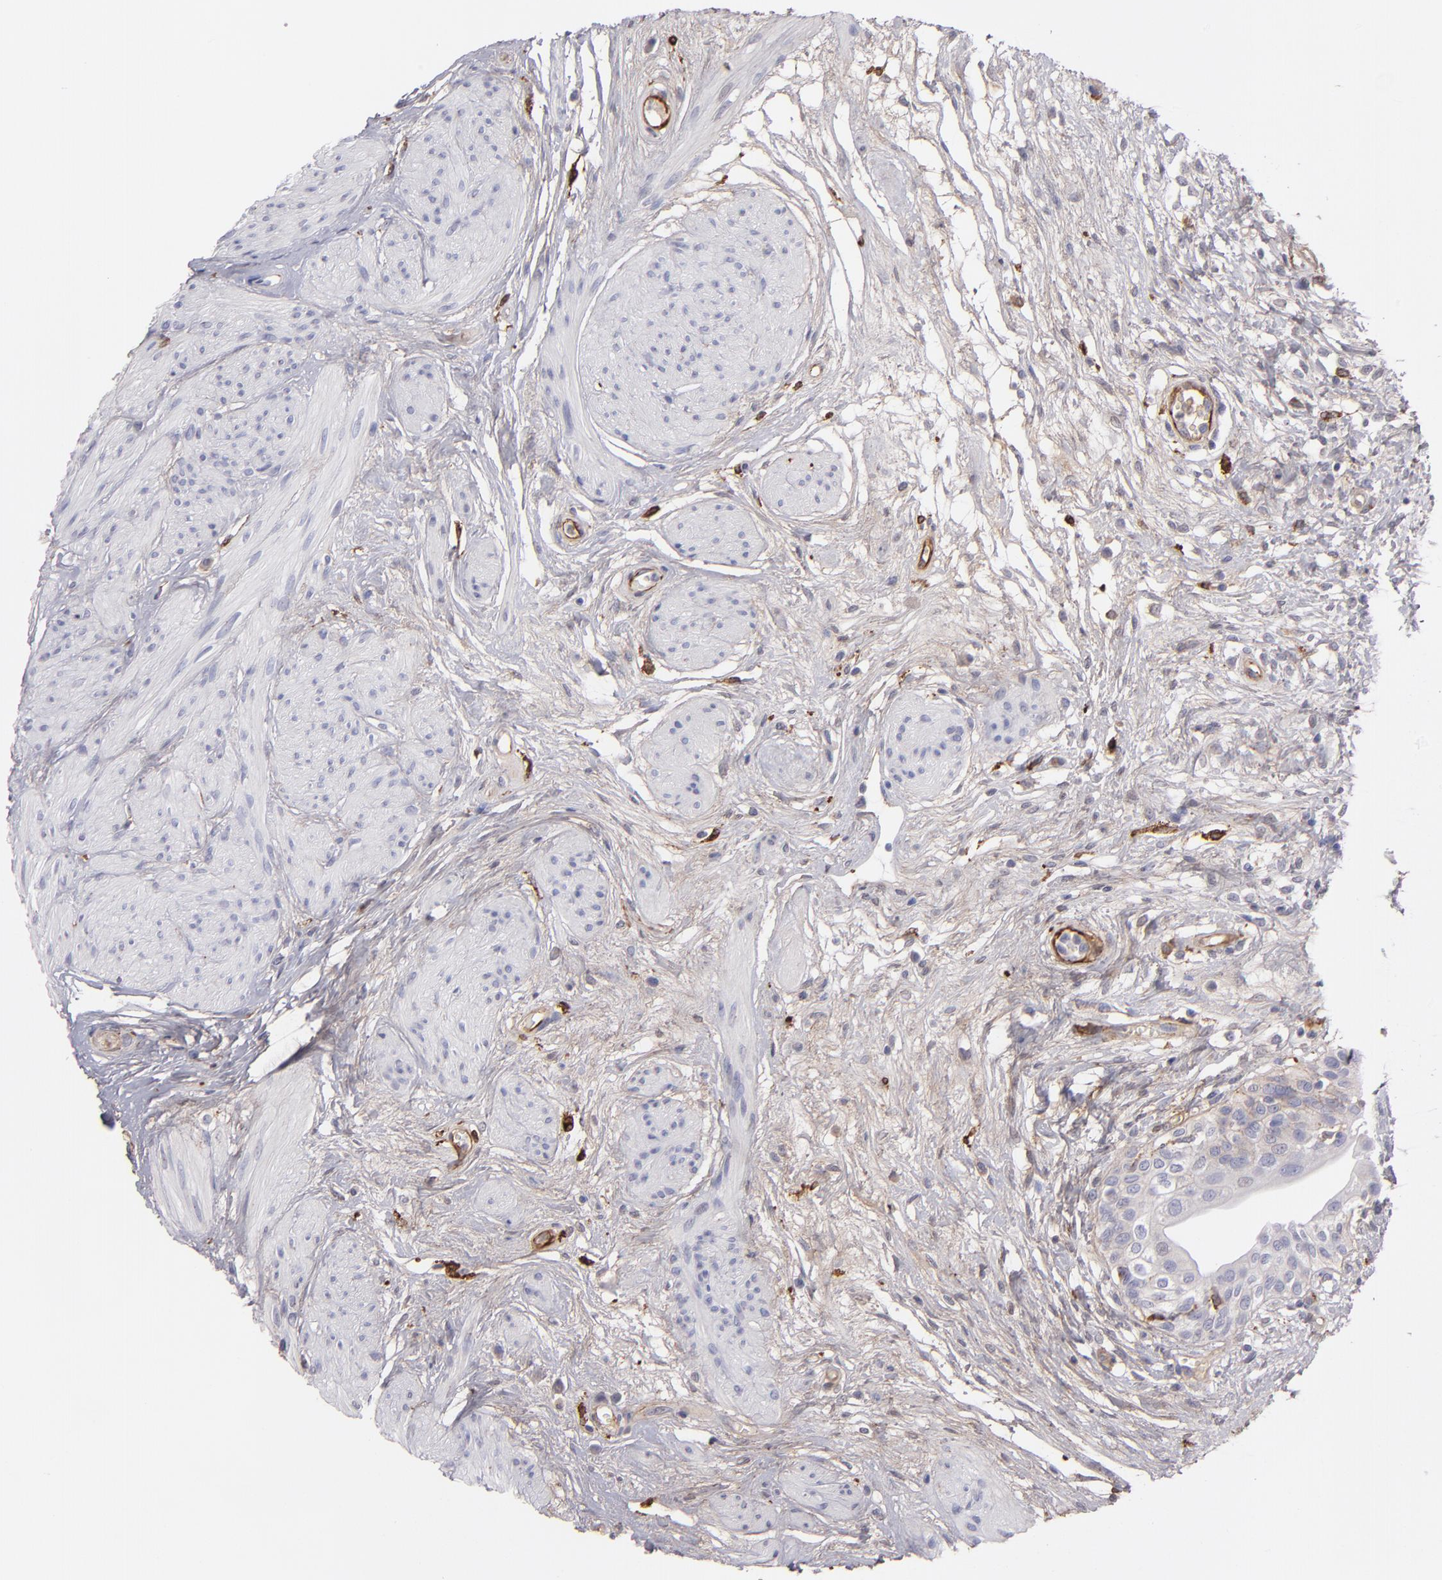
{"staining": {"intensity": "weak", "quantity": "<25%", "location": "cytoplasmic/membranous"}, "tissue": "urinary bladder", "cell_type": "Urothelial cells", "image_type": "normal", "snomed": [{"axis": "morphology", "description": "Normal tissue, NOS"}, {"axis": "topography", "description": "Urinary bladder"}], "caption": "Immunohistochemistry (IHC) micrograph of benign urinary bladder: human urinary bladder stained with DAB (3,3'-diaminobenzidine) demonstrates no significant protein staining in urothelial cells.", "gene": "C1QA", "patient": {"sex": "female", "age": 55}}